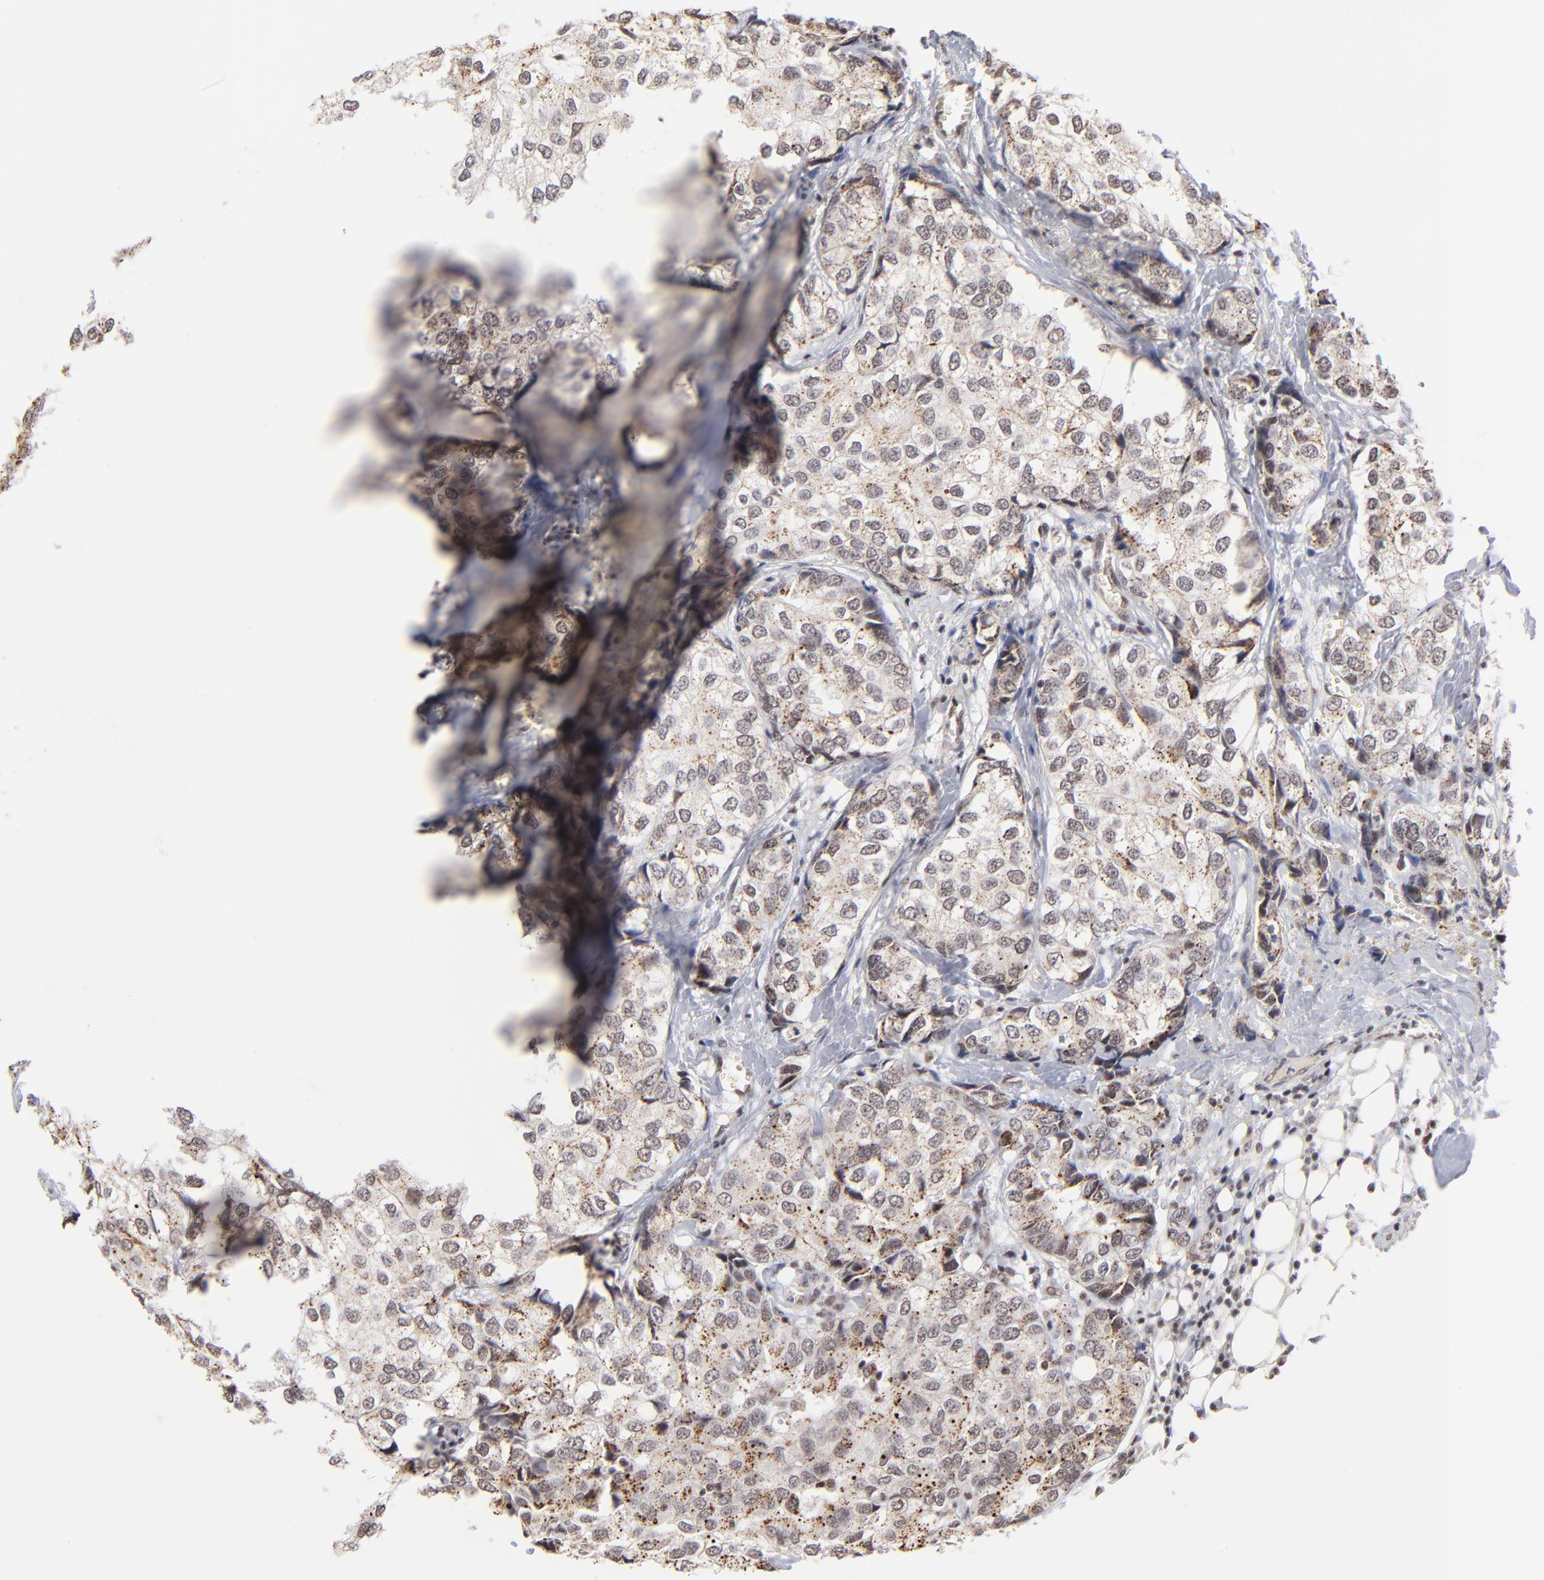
{"staining": {"intensity": "weak", "quantity": ">75%", "location": "cytoplasmic/membranous,nuclear"}, "tissue": "breast cancer", "cell_type": "Tumor cells", "image_type": "cancer", "snomed": [{"axis": "morphology", "description": "Duct carcinoma"}, {"axis": "topography", "description": "Breast"}], "caption": "An immunohistochemistry image of tumor tissue is shown. Protein staining in brown labels weak cytoplasmic/membranous and nuclear positivity in intraductal carcinoma (breast) within tumor cells. The protein is shown in brown color, while the nuclei are stained blue.", "gene": "GABPA", "patient": {"sex": "female", "age": 68}}